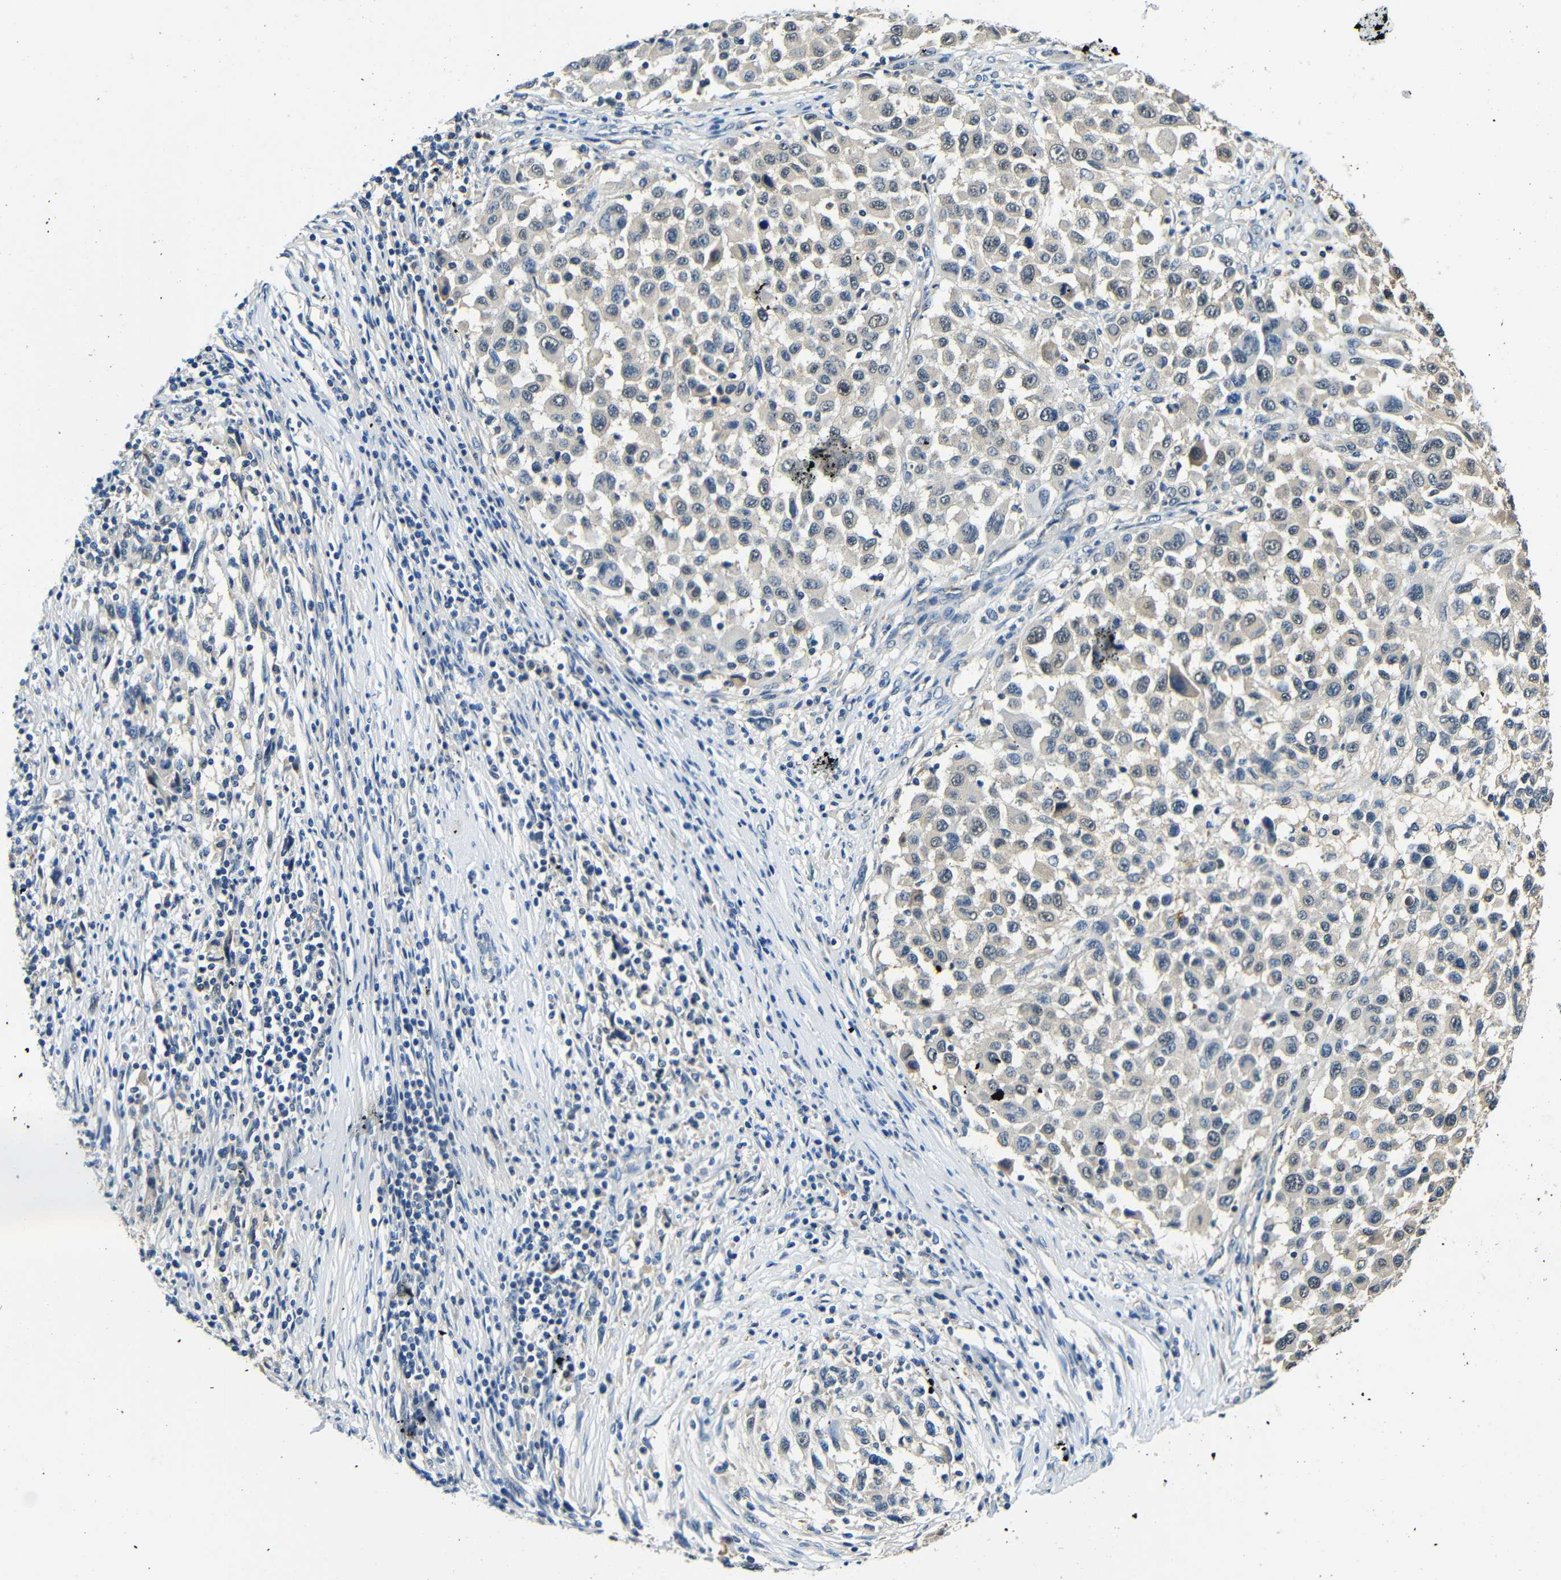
{"staining": {"intensity": "weak", "quantity": ">75%", "location": "cytoplasmic/membranous"}, "tissue": "melanoma", "cell_type": "Tumor cells", "image_type": "cancer", "snomed": [{"axis": "morphology", "description": "Malignant melanoma, Metastatic site"}, {"axis": "topography", "description": "Lymph node"}], "caption": "Immunohistochemical staining of human malignant melanoma (metastatic site) reveals weak cytoplasmic/membranous protein expression in about >75% of tumor cells.", "gene": "ADAP1", "patient": {"sex": "male", "age": 61}}